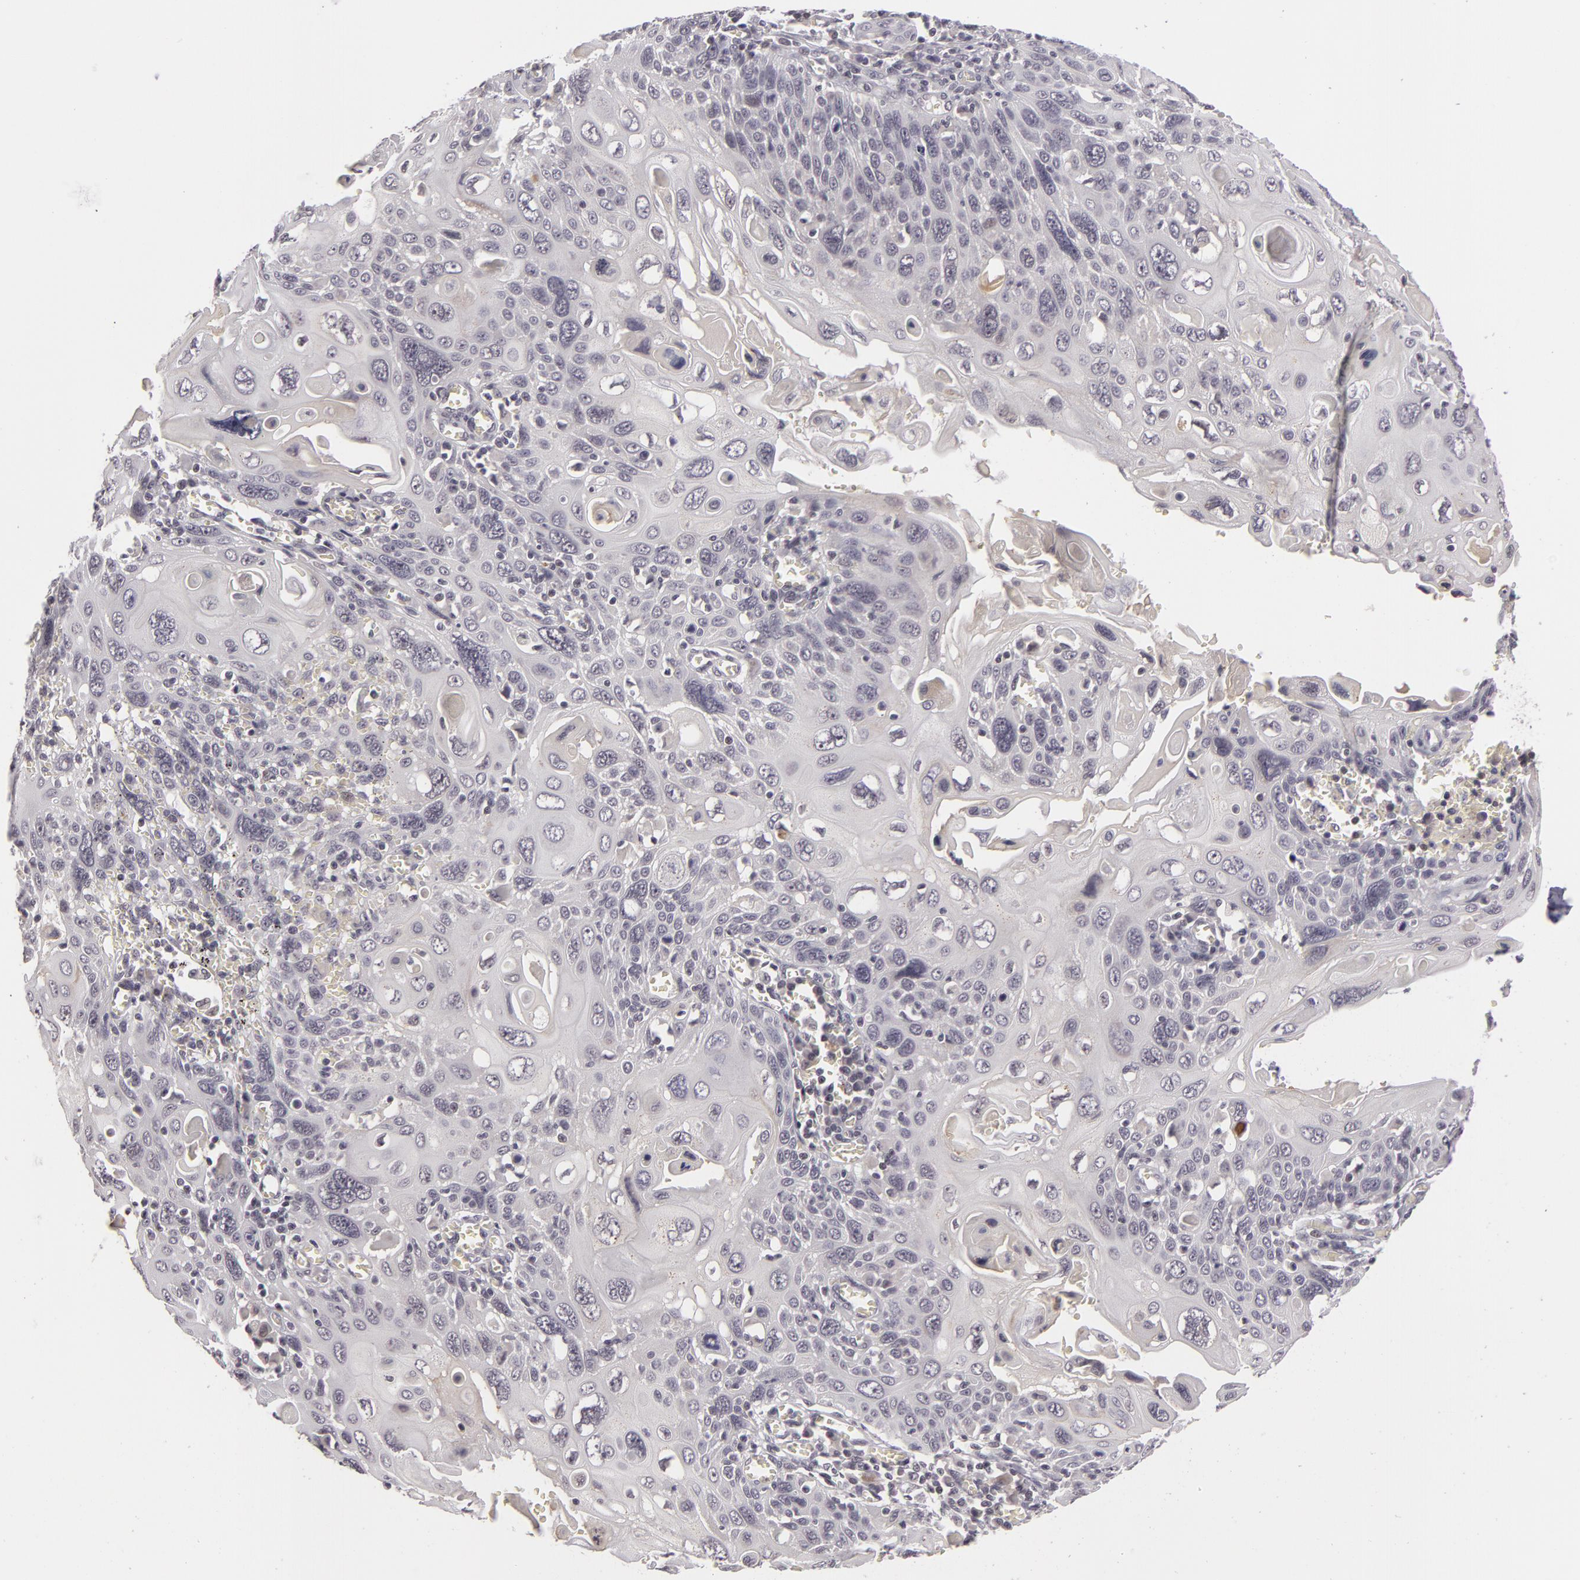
{"staining": {"intensity": "negative", "quantity": "none", "location": "none"}, "tissue": "cervical cancer", "cell_type": "Tumor cells", "image_type": "cancer", "snomed": [{"axis": "morphology", "description": "Squamous cell carcinoma, NOS"}, {"axis": "topography", "description": "Cervix"}], "caption": "Protein analysis of squamous cell carcinoma (cervical) demonstrates no significant expression in tumor cells.", "gene": "RRP7A", "patient": {"sex": "female", "age": 54}}